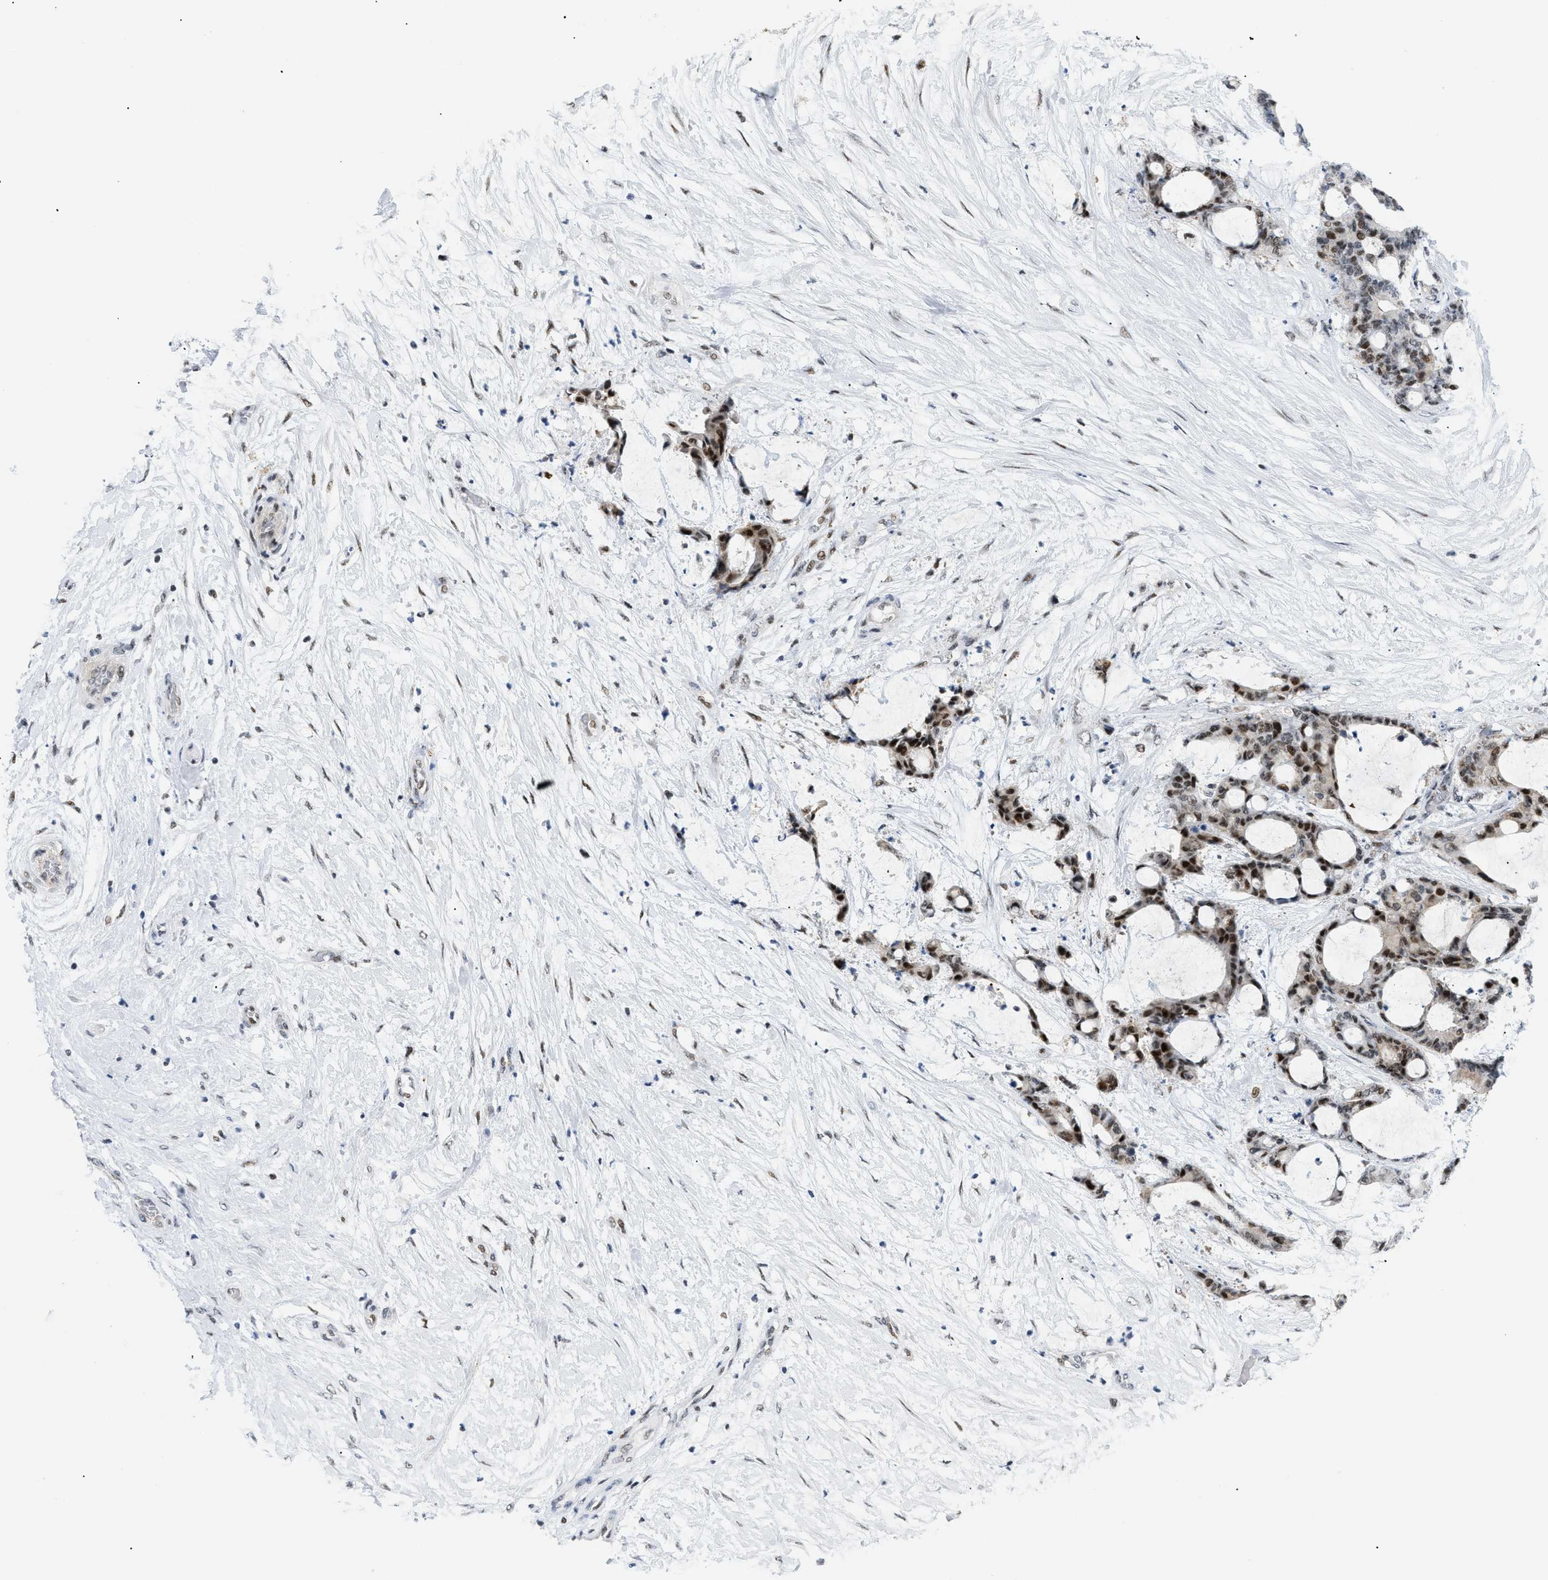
{"staining": {"intensity": "strong", "quantity": ">75%", "location": "nuclear"}, "tissue": "liver cancer", "cell_type": "Tumor cells", "image_type": "cancer", "snomed": [{"axis": "morphology", "description": "Cholangiocarcinoma"}, {"axis": "topography", "description": "Liver"}], "caption": "This histopathology image displays immunohistochemistry staining of human liver cancer (cholangiocarcinoma), with high strong nuclear positivity in approximately >75% of tumor cells.", "gene": "MED1", "patient": {"sex": "female", "age": 73}}